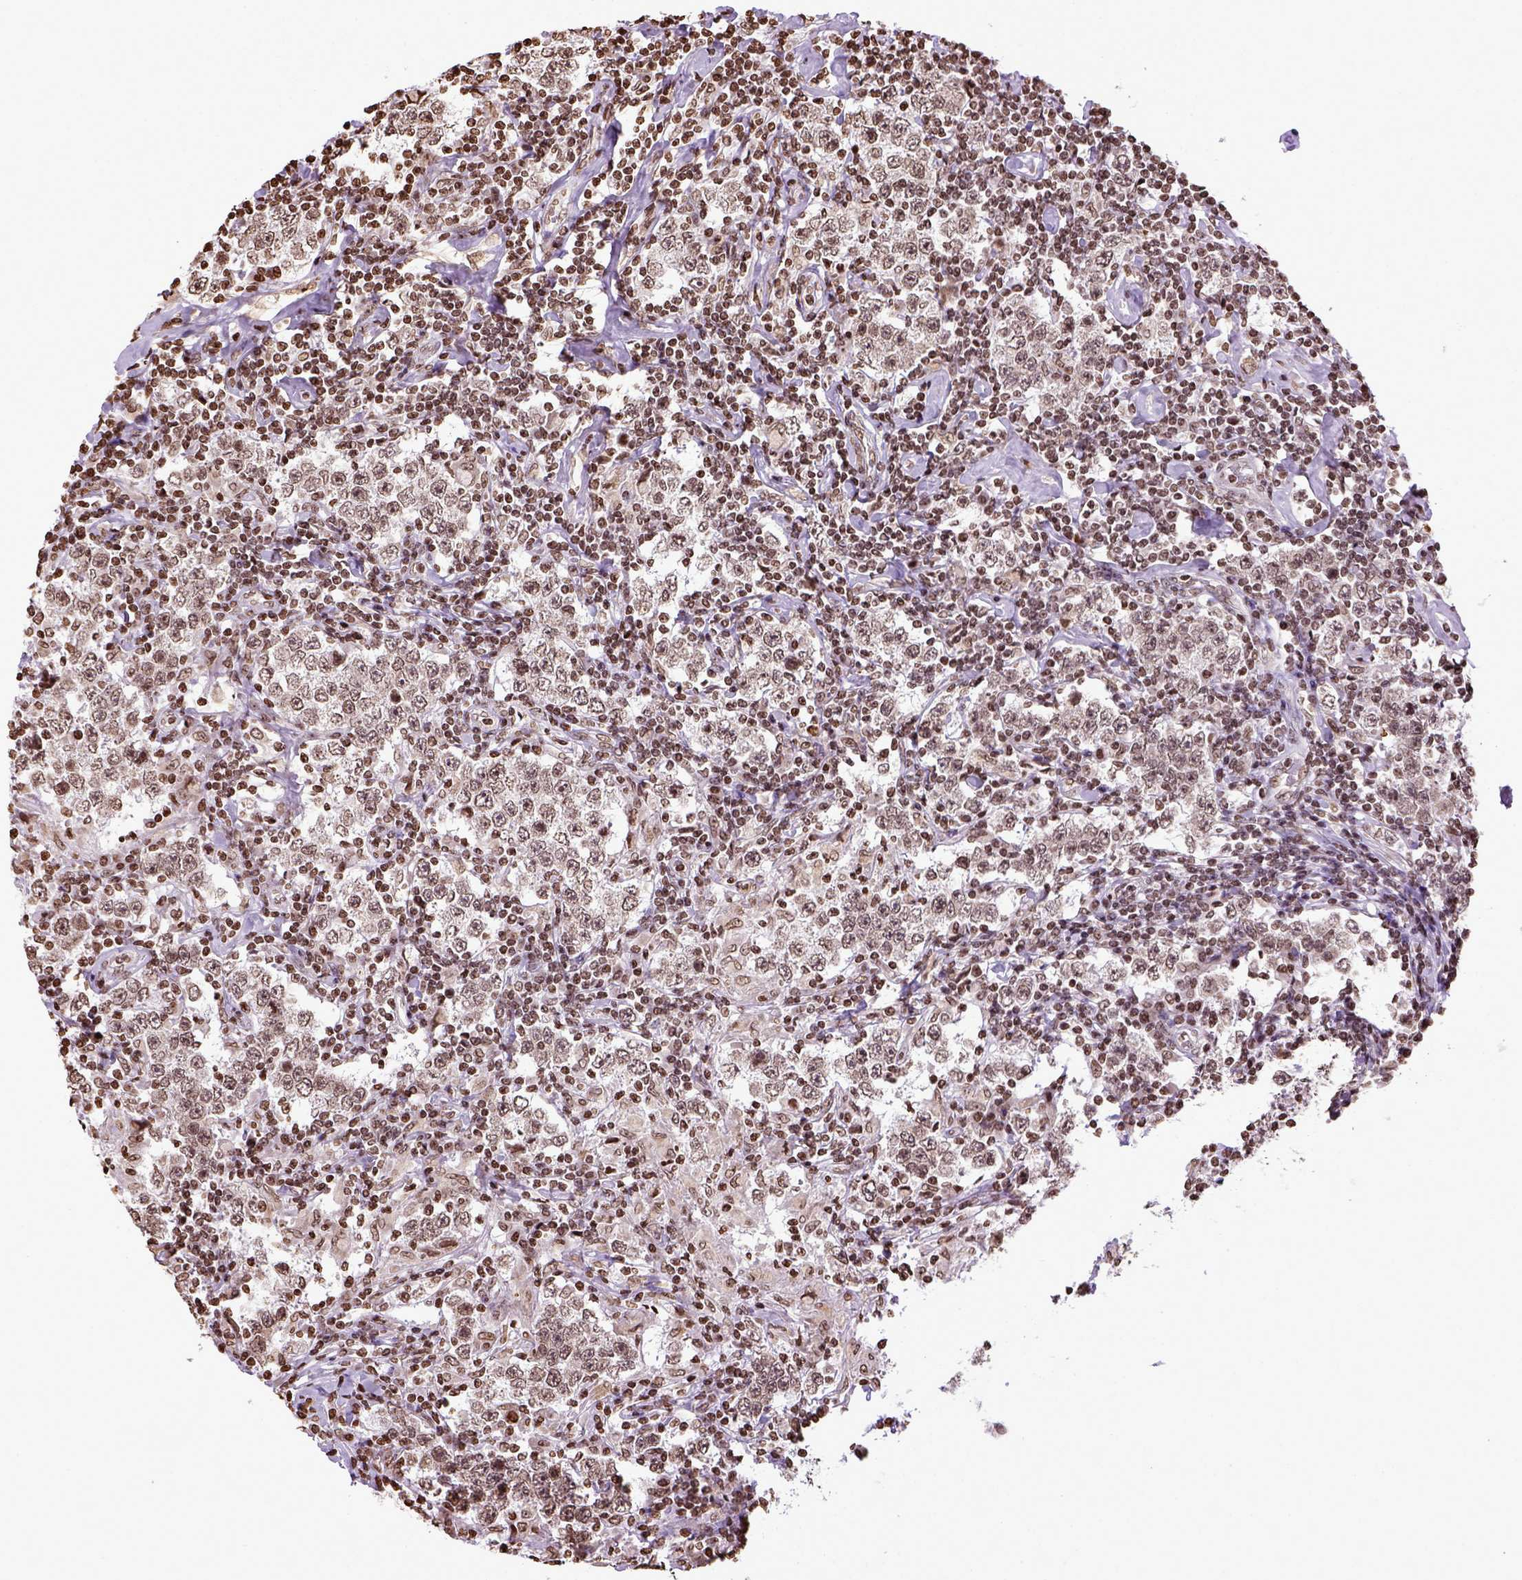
{"staining": {"intensity": "moderate", "quantity": ">75%", "location": "nuclear"}, "tissue": "testis cancer", "cell_type": "Tumor cells", "image_type": "cancer", "snomed": [{"axis": "morphology", "description": "Seminoma, NOS"}, {"axis": "morphology", "description": "Carcinoma, Embryonal, NOS"}, {"axis": "topography", "description": "Testis"}], "caption": "Immunohistochemical staining of testis cancer displays medium levels of moderate nuclear protein staining in approximately >75% of tumor cells.", "gene": "ZNF75D", "patient": {"sex": "male", "age": 41}}